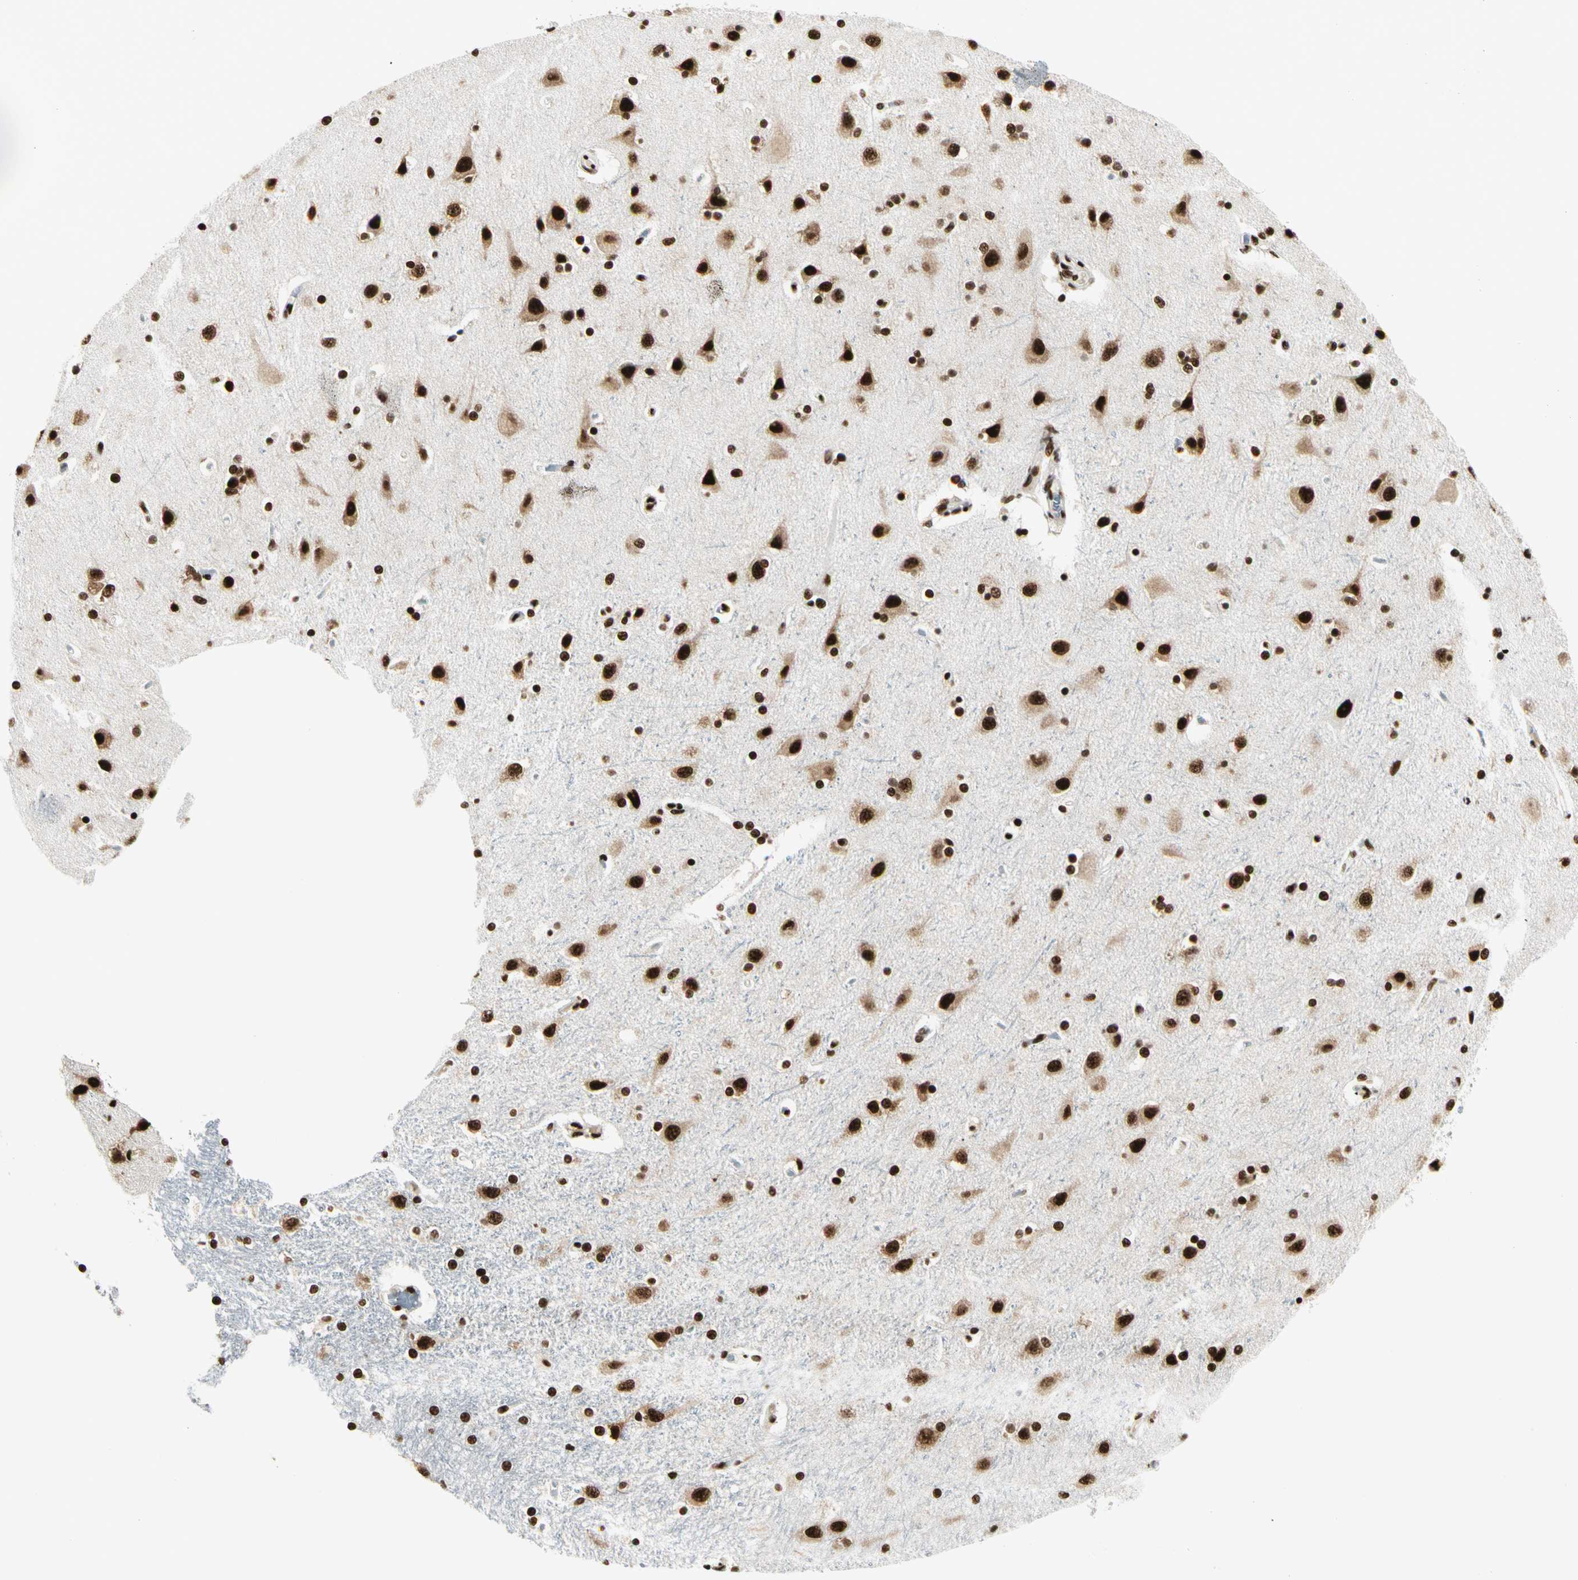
{"staining": {"intensity": "strong", "quantity": ">75%", "location": "cytoplasmic/membranous,nuclear"}, "tissue": "caudate", "cell_type": "Glial cells", "image_type": "normal", "snomed": [{"axis": "morphology", "description": "Normal tissue, NOS"}, {"axis": "topography", "description": "Lateral ventricle wall"}], "caption": "Caudate stained with a brown dye shows strong cytoplasmic/membranous,nuclear positive staining in approximately >75% of glial cells.", "gene": "CCAR1", "patient": {"sex": "female", "age": 54}}